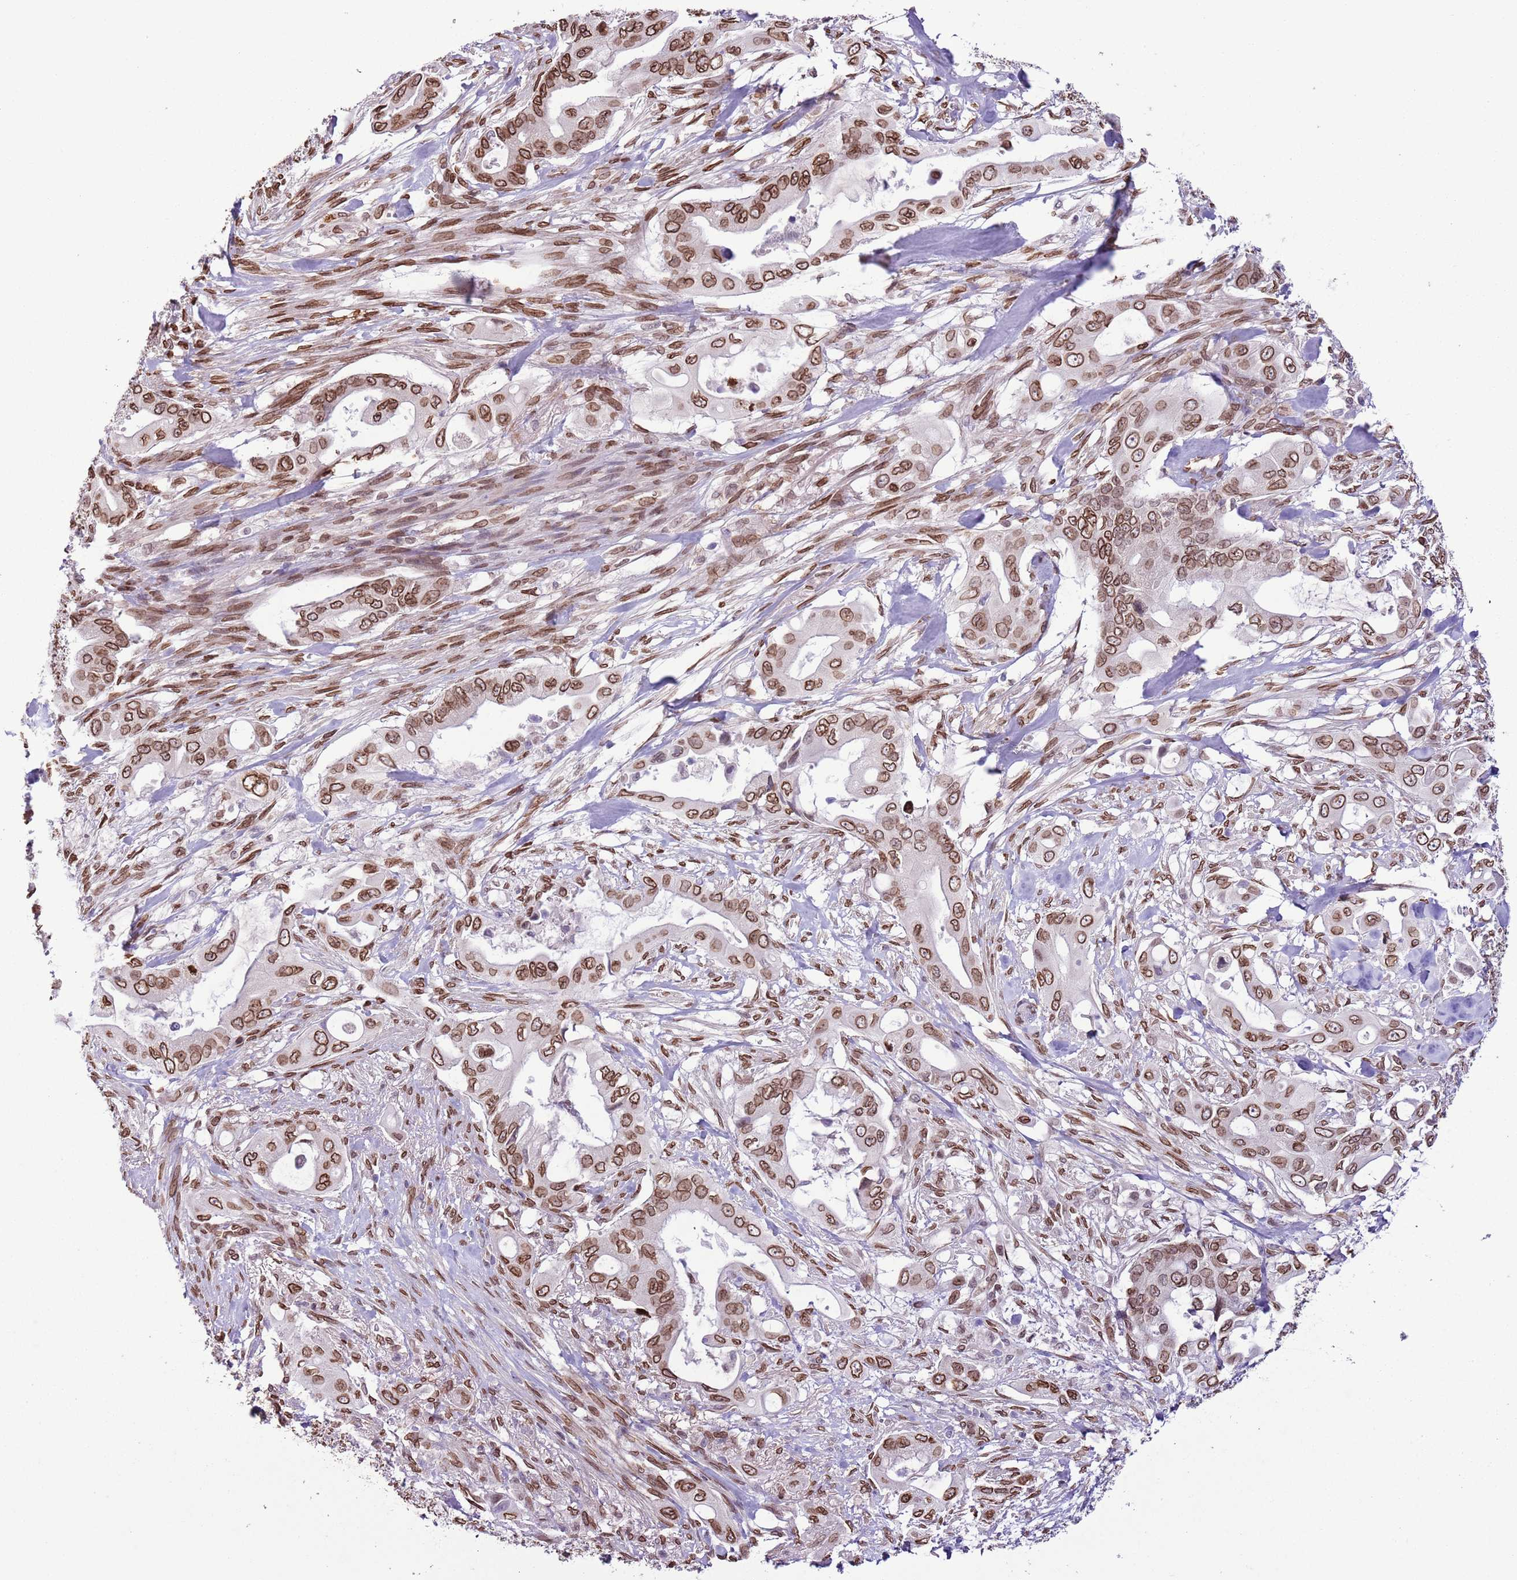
{"staining": {"intensity": "moderate", "quantity": ">75%", "location": "cytoplasmic/membranous,nuclear"}, "tissue": "pancreatic cancer", "cell_type": "Tumor cells", "image_type": "cancer", "snomed": [{"axis": "morphology", "description": "Adenocarcinoma, NOS"}, {"axis": "topography", "description": "Pancreas"}], "caption": "An immunohistochemistry histopathology image of neoplastic tissue is shown. Protein staining in brown shows moderate cytoplasmic/membranous and nuclear positivity in pancreatic adenocarcinoma within tumor cells.", "gene": "ZGLP1", "patient": {"sex": "male", "age": 57}}